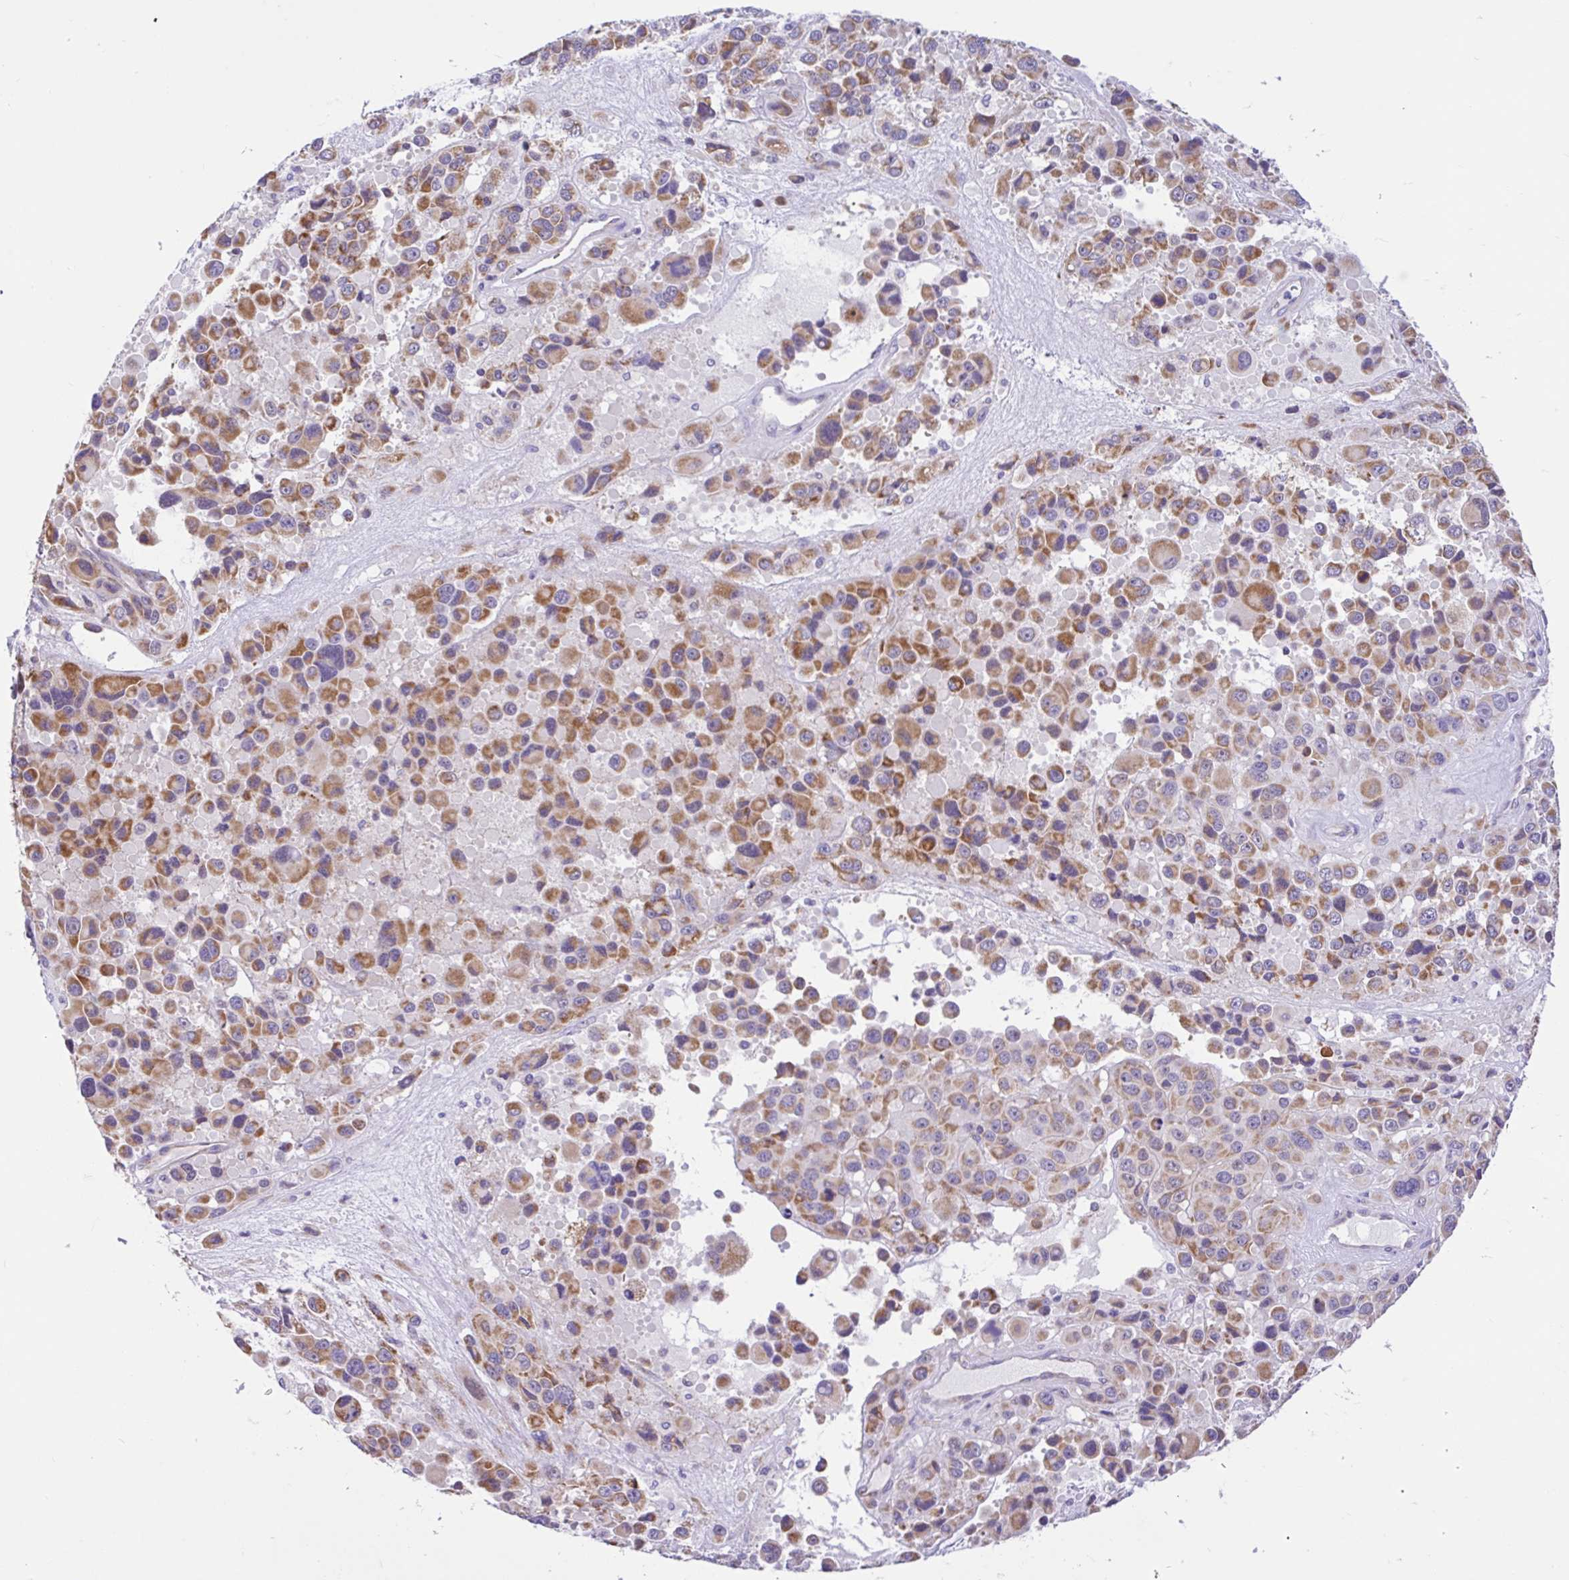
{"staining": {"intensity": "moderate", "quantity": ">75%", "location": "cytoplasmic/membranous"}, "tissue": "melanoma", "cell_type": "Tumor cells", "image_type": "cancer", "snomed": [{"axis": "morphology", "description": "Malignant melanoma, Metastatic site"}, {"axis": "topography", "description": "Lymph node"}], "caption": "The immunohistochemical stain shows moderate cytoplasmic/membranous expression in tumor cells of melanoma tissue.", "gene": "NDUFS2", "patient": {"sex": "female", "age": 65}}